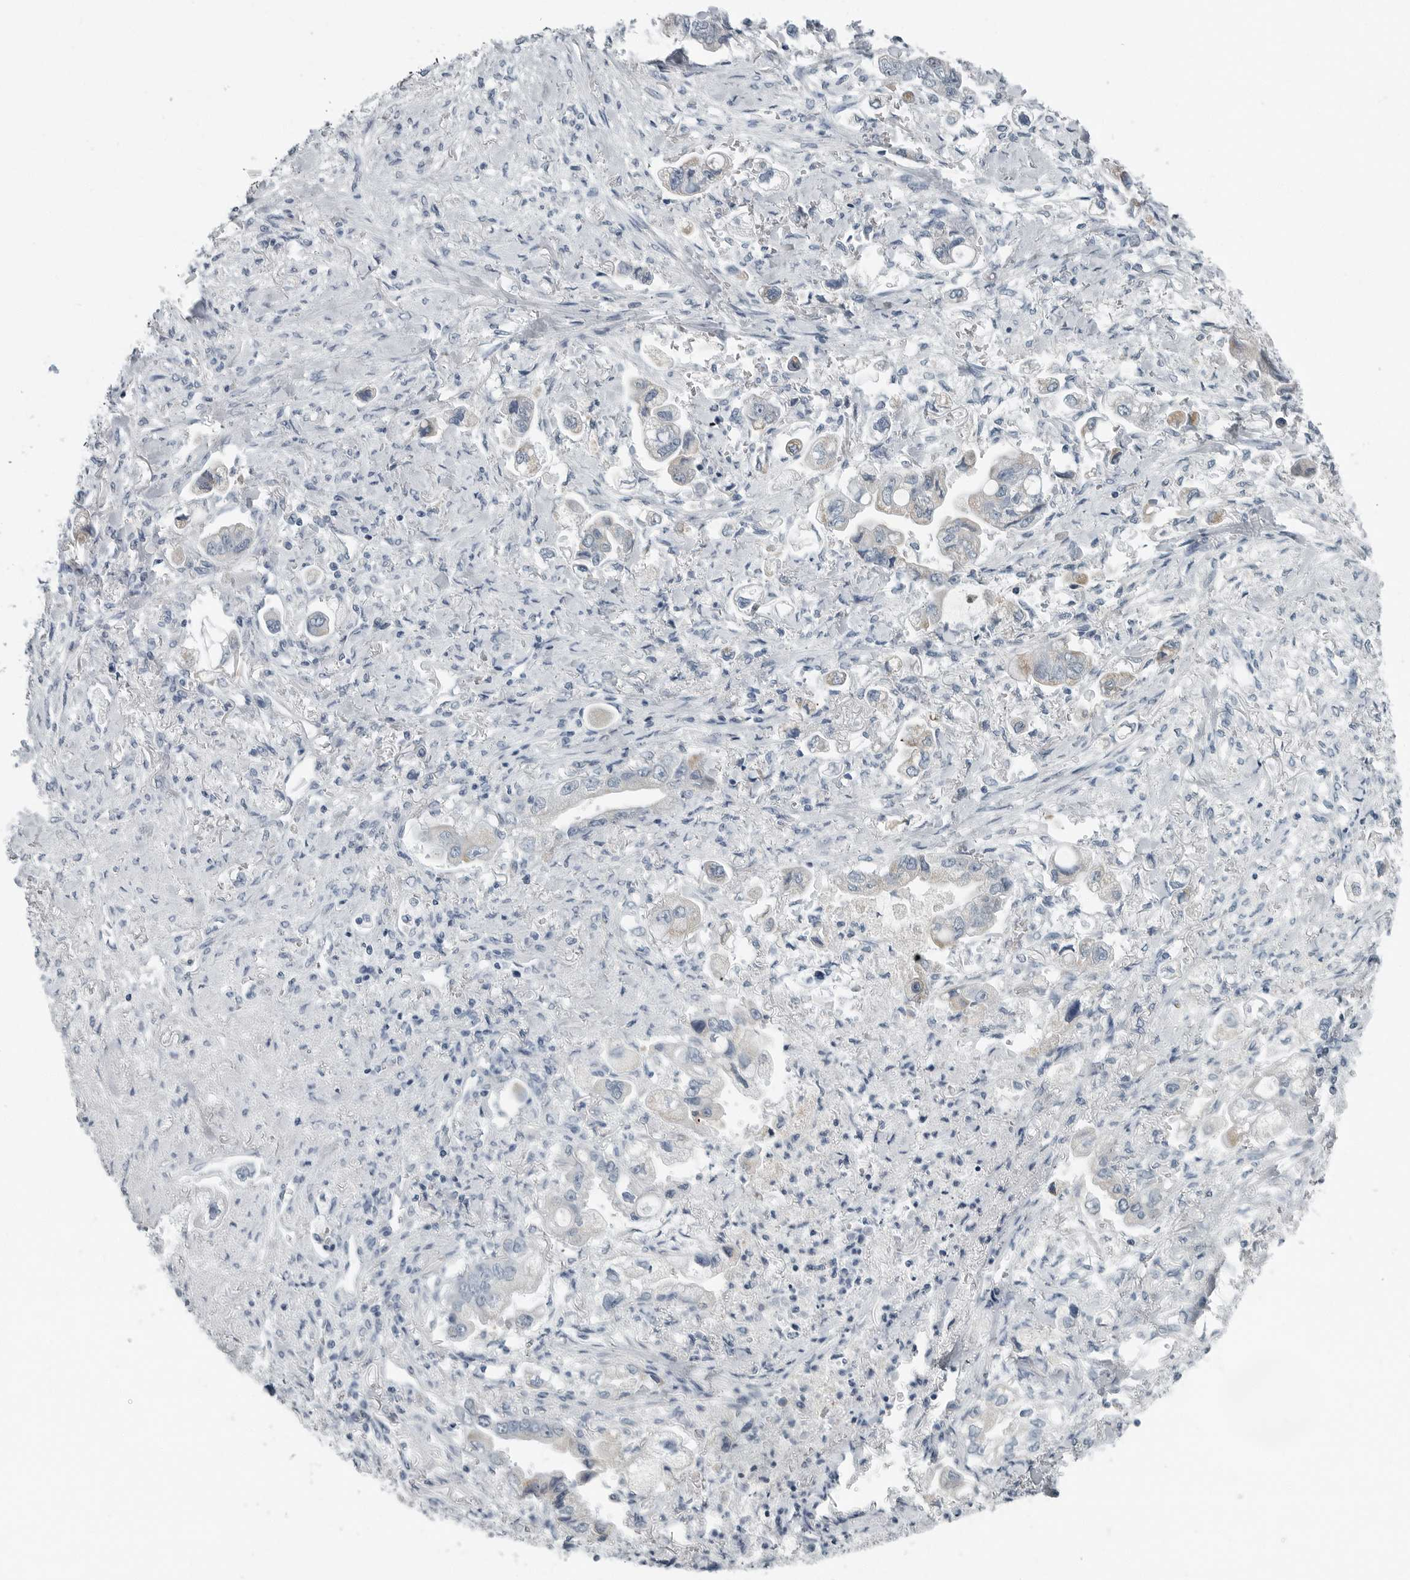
{"staining": {"intensity": "negative", "quantity": "none", "location": "none"}, "tissue": "stomach cancer", "cell_type": "Tumor cells", "image_type": "cancer", "snomed": [{"axis": "morphology", "description": "Adenocarcinoma, NOS"}, {"axis": "topography", "description": "Stomach"}], "caption": "Protein analysis of stomach adenocarcinoma shows no significant positivity in tumor cells.", "gene": "ZPBP2", "patient": {"sex": "male", "age": 62}}